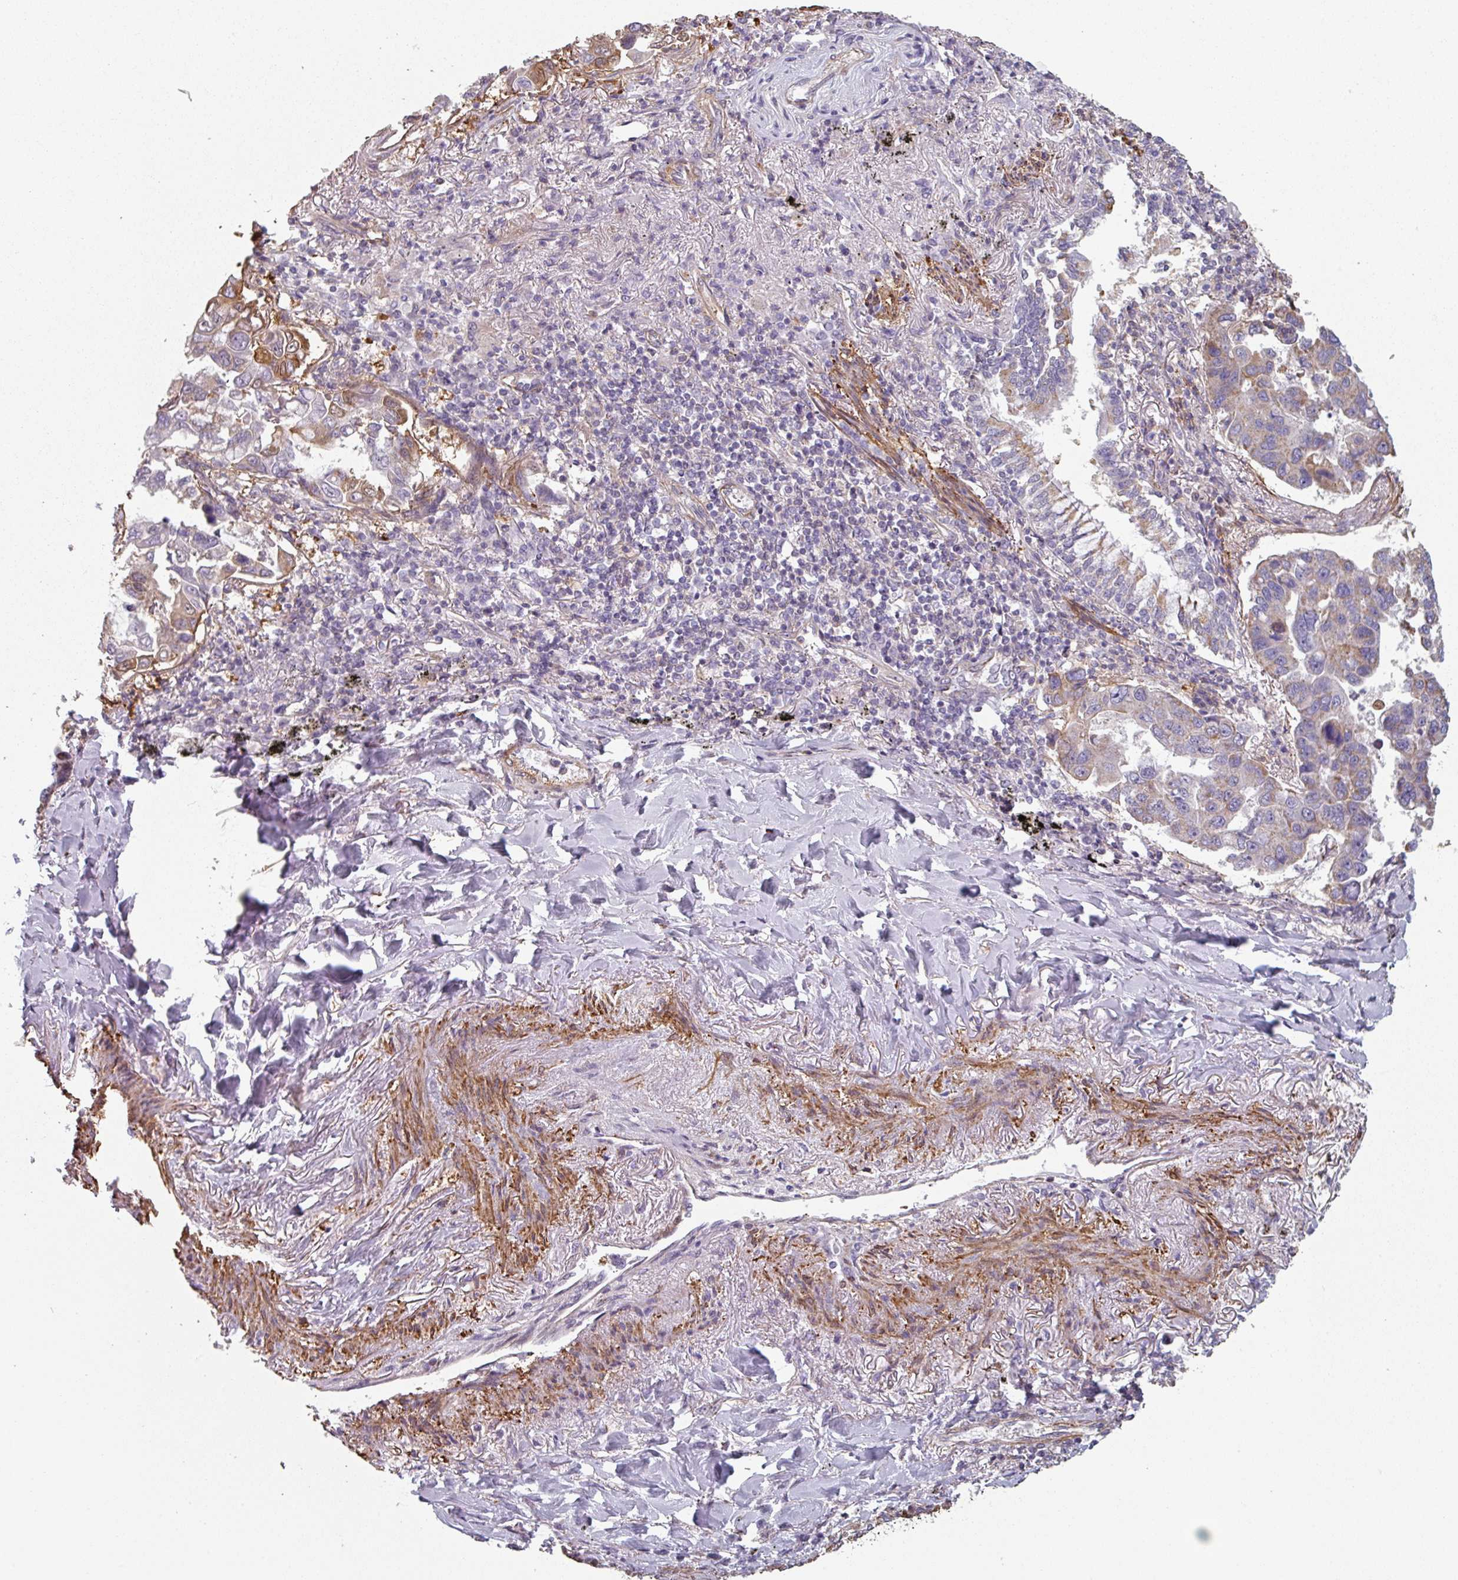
{"staining": {"intensity": "weak", "quantity": "<25%", "location": "cytoplasmic/membranous"}, "tissue": "lung cancer", "cell_type": "Tumor cells", "image_type": "cancer", "snomed": [{"axis": "morphology", "description": "Adenocarcinoma, NOS"}, {"axis": "topography", "description": "Lung"}], "caption": "This is a micrograph of immunohistochemistry staining of lung adenocarcinoma, which shows no positivity in tumor cells. (Immunohistochemistry, brightfield microscopy, high magnification).", "gene": "GSTA4", "patient": {"sex": "male", "age": 64}}